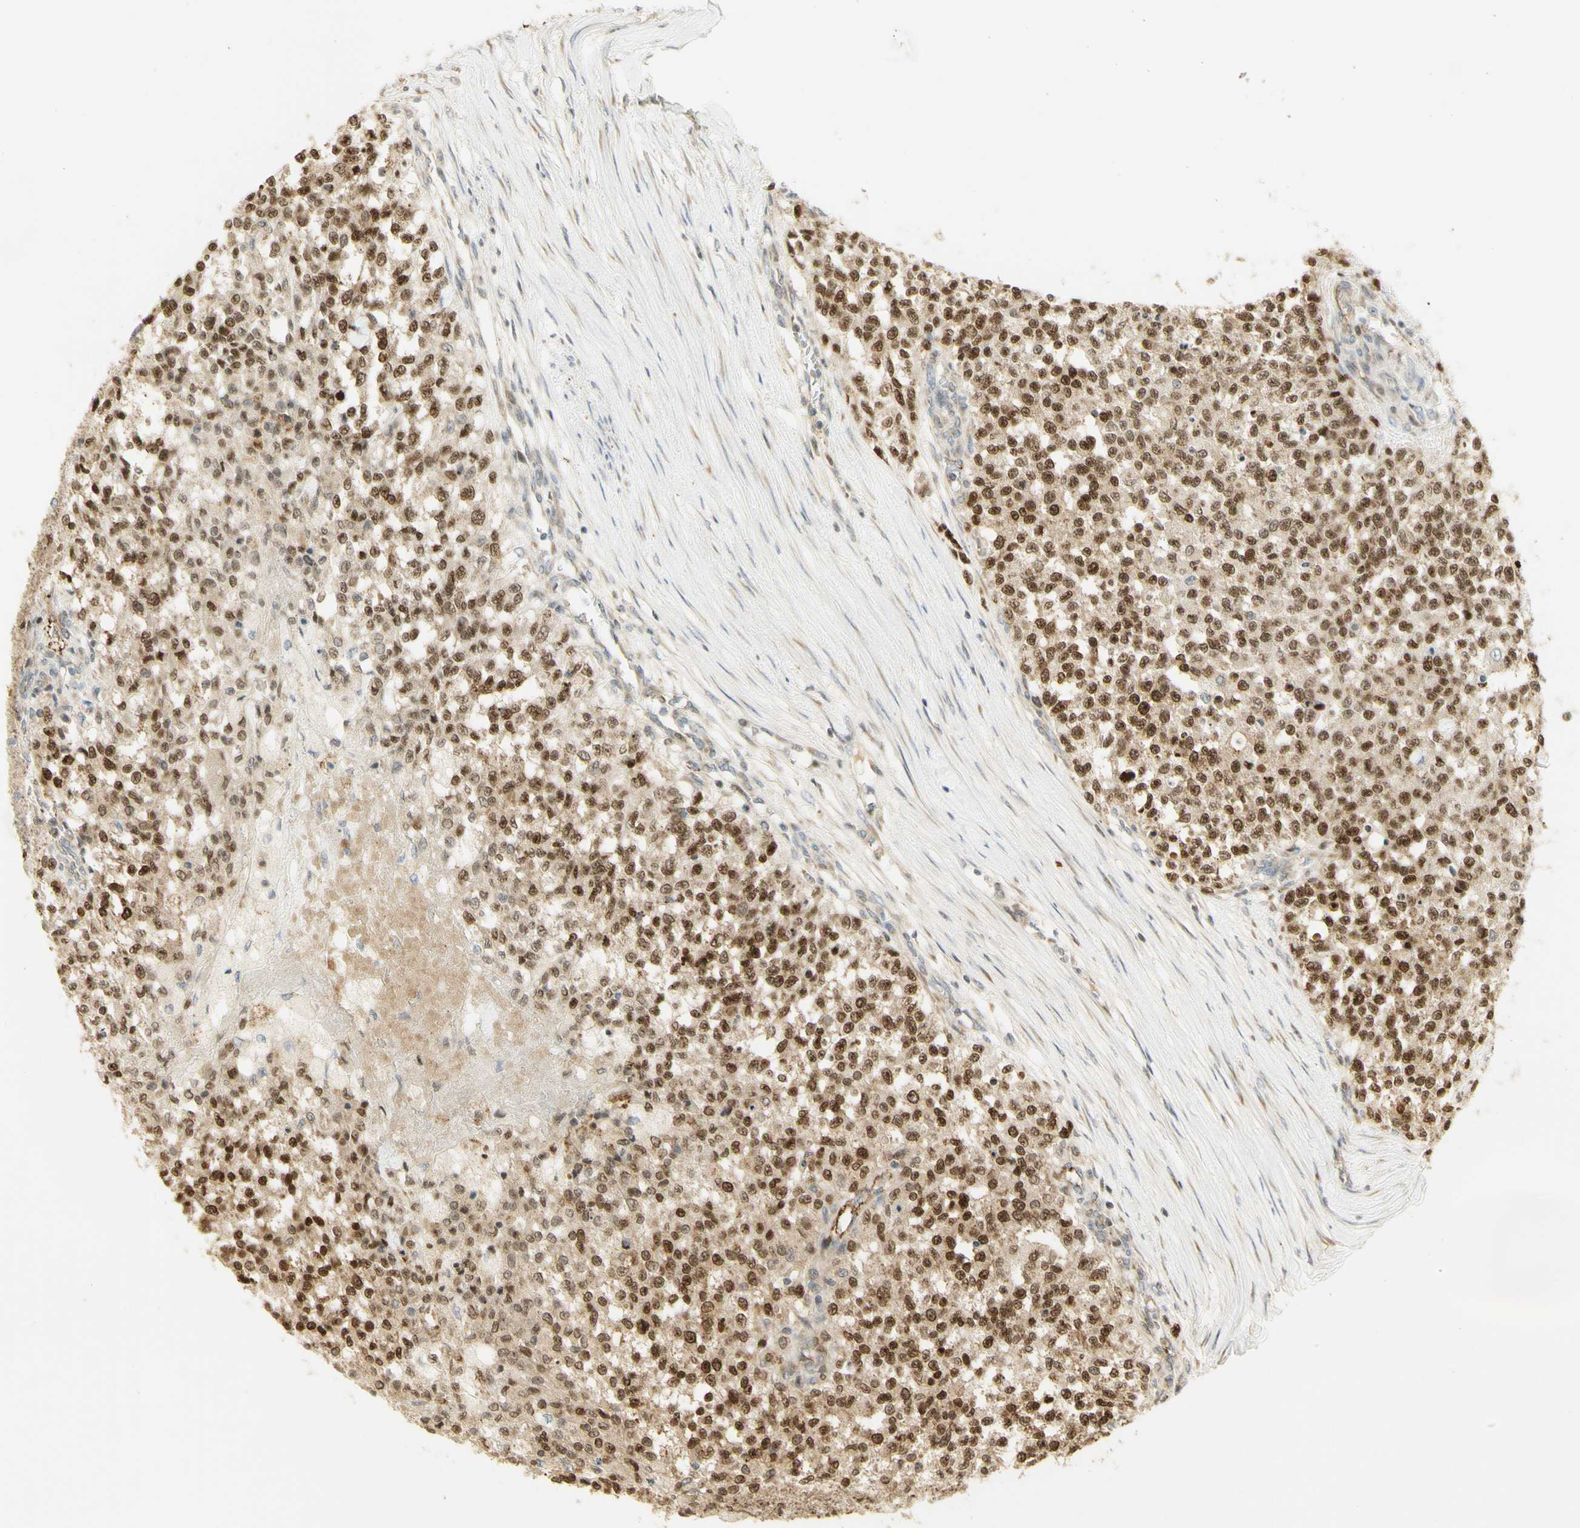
{"staining": {"intensity": "moderate", "quantity": ">75%", "location": "nuclear"}, "tissue": "testis cancer", "cell_type": "Tumor cells", "image_type": "cancer", "snomed": [{"axis": "morphology", "description": "Seminoma, NOS"}, {"axis": "topography", "description": "Testis"}], "caption": "Protein expression analysis of human testis seminoma reveals moderate nuclear staining in about >75% of tumor cells.", "gene": "KIF11", "patient": {"sex": "male", "age": 59}}